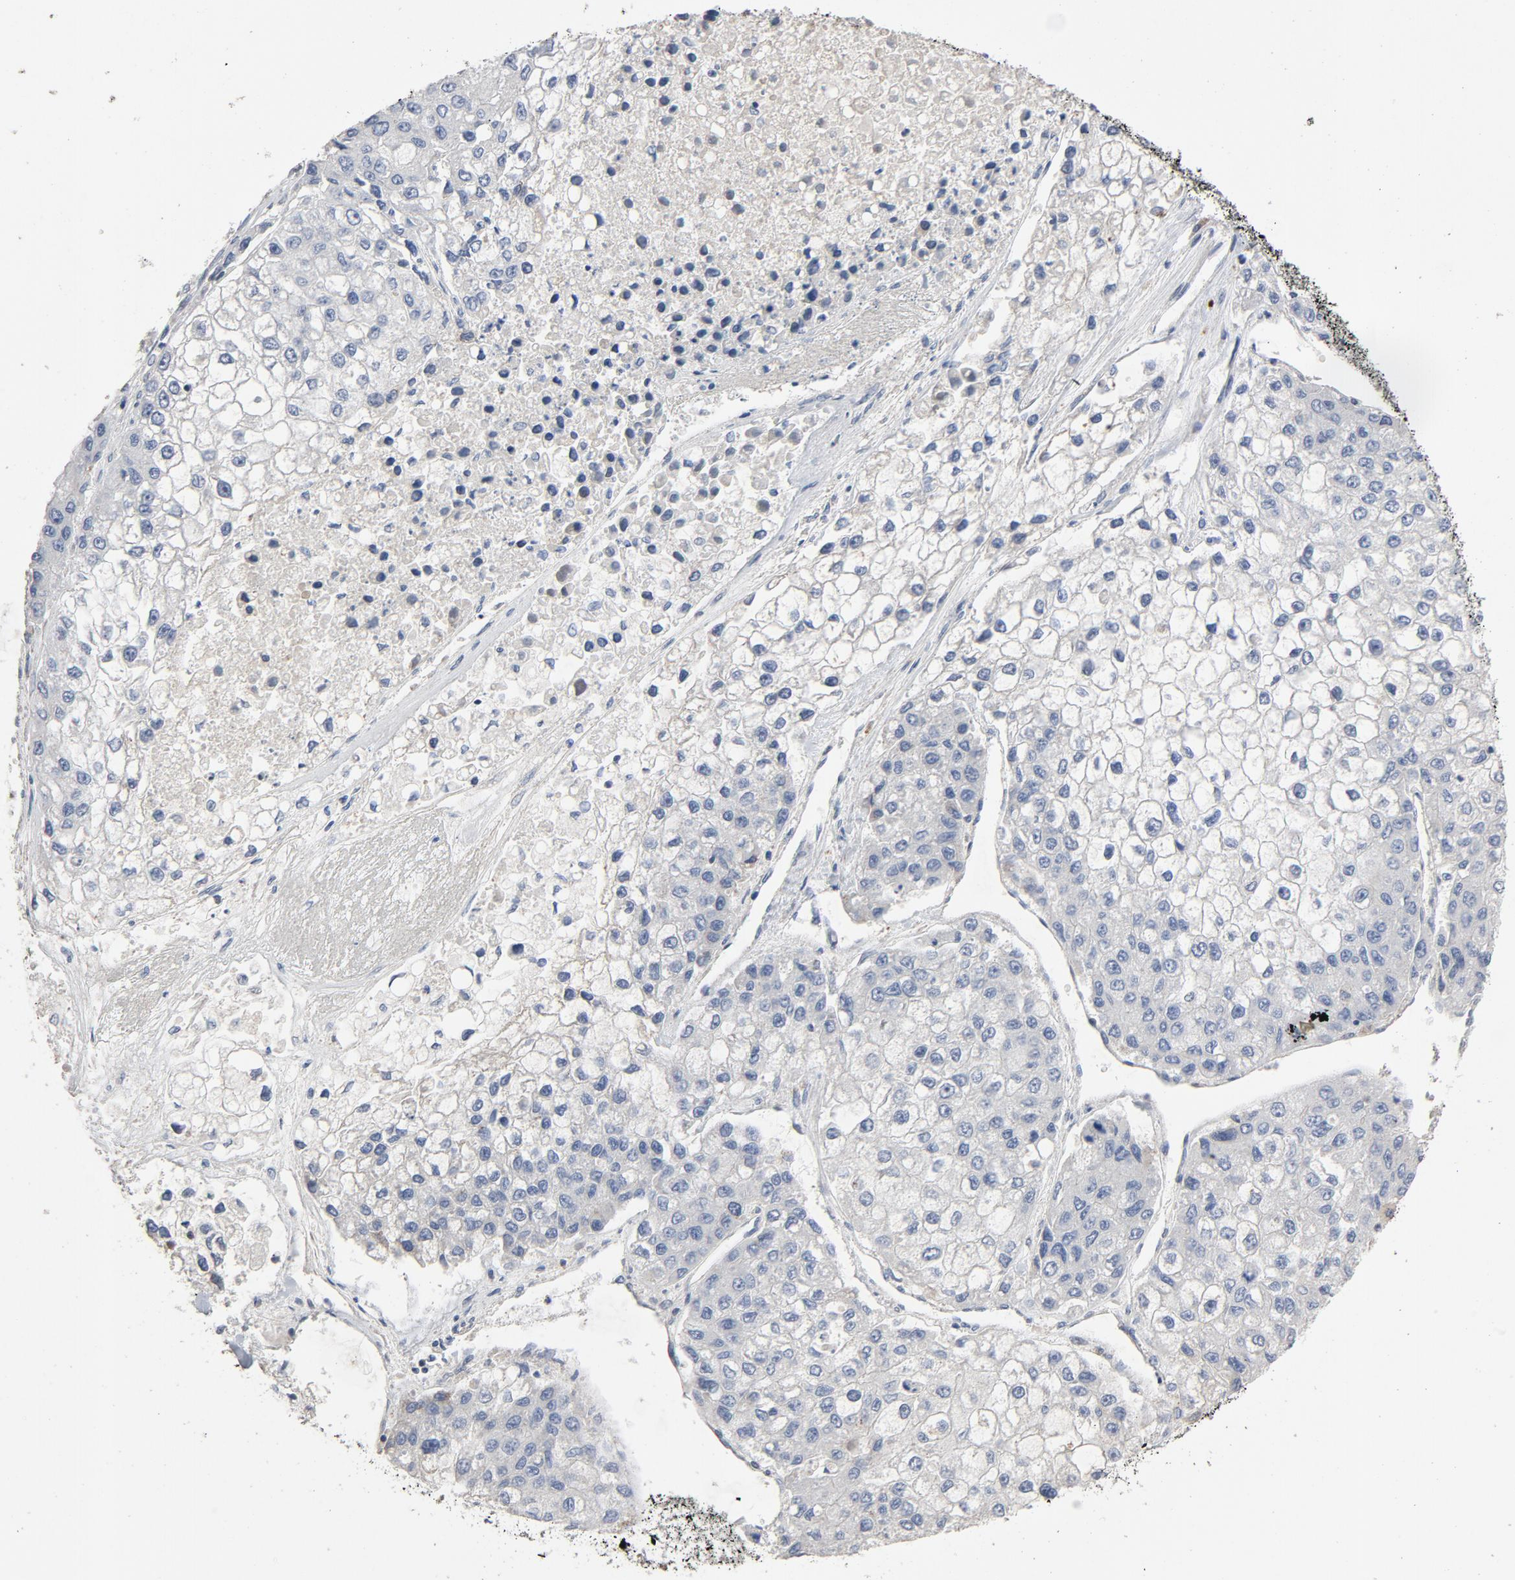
{"staining": {"intensity": "negative", "quantity": "none", "location": "none"}, "tissue": "liver cancer", "cell_type": "Tumor cells", "image_type": "cancer", "snomed": [{"axis": "morphology", "description": "Carcinoma, Hepatocellular, NOS"}, {"axis": "topography", "description": "Liver"}], "caption": "This is an IHC histopathology image of human liver hepatocellular carcinoma. There is no positivity in tumor cells.", "gene": "CDK6", "patient": {"sex": "female", "age": 66}}